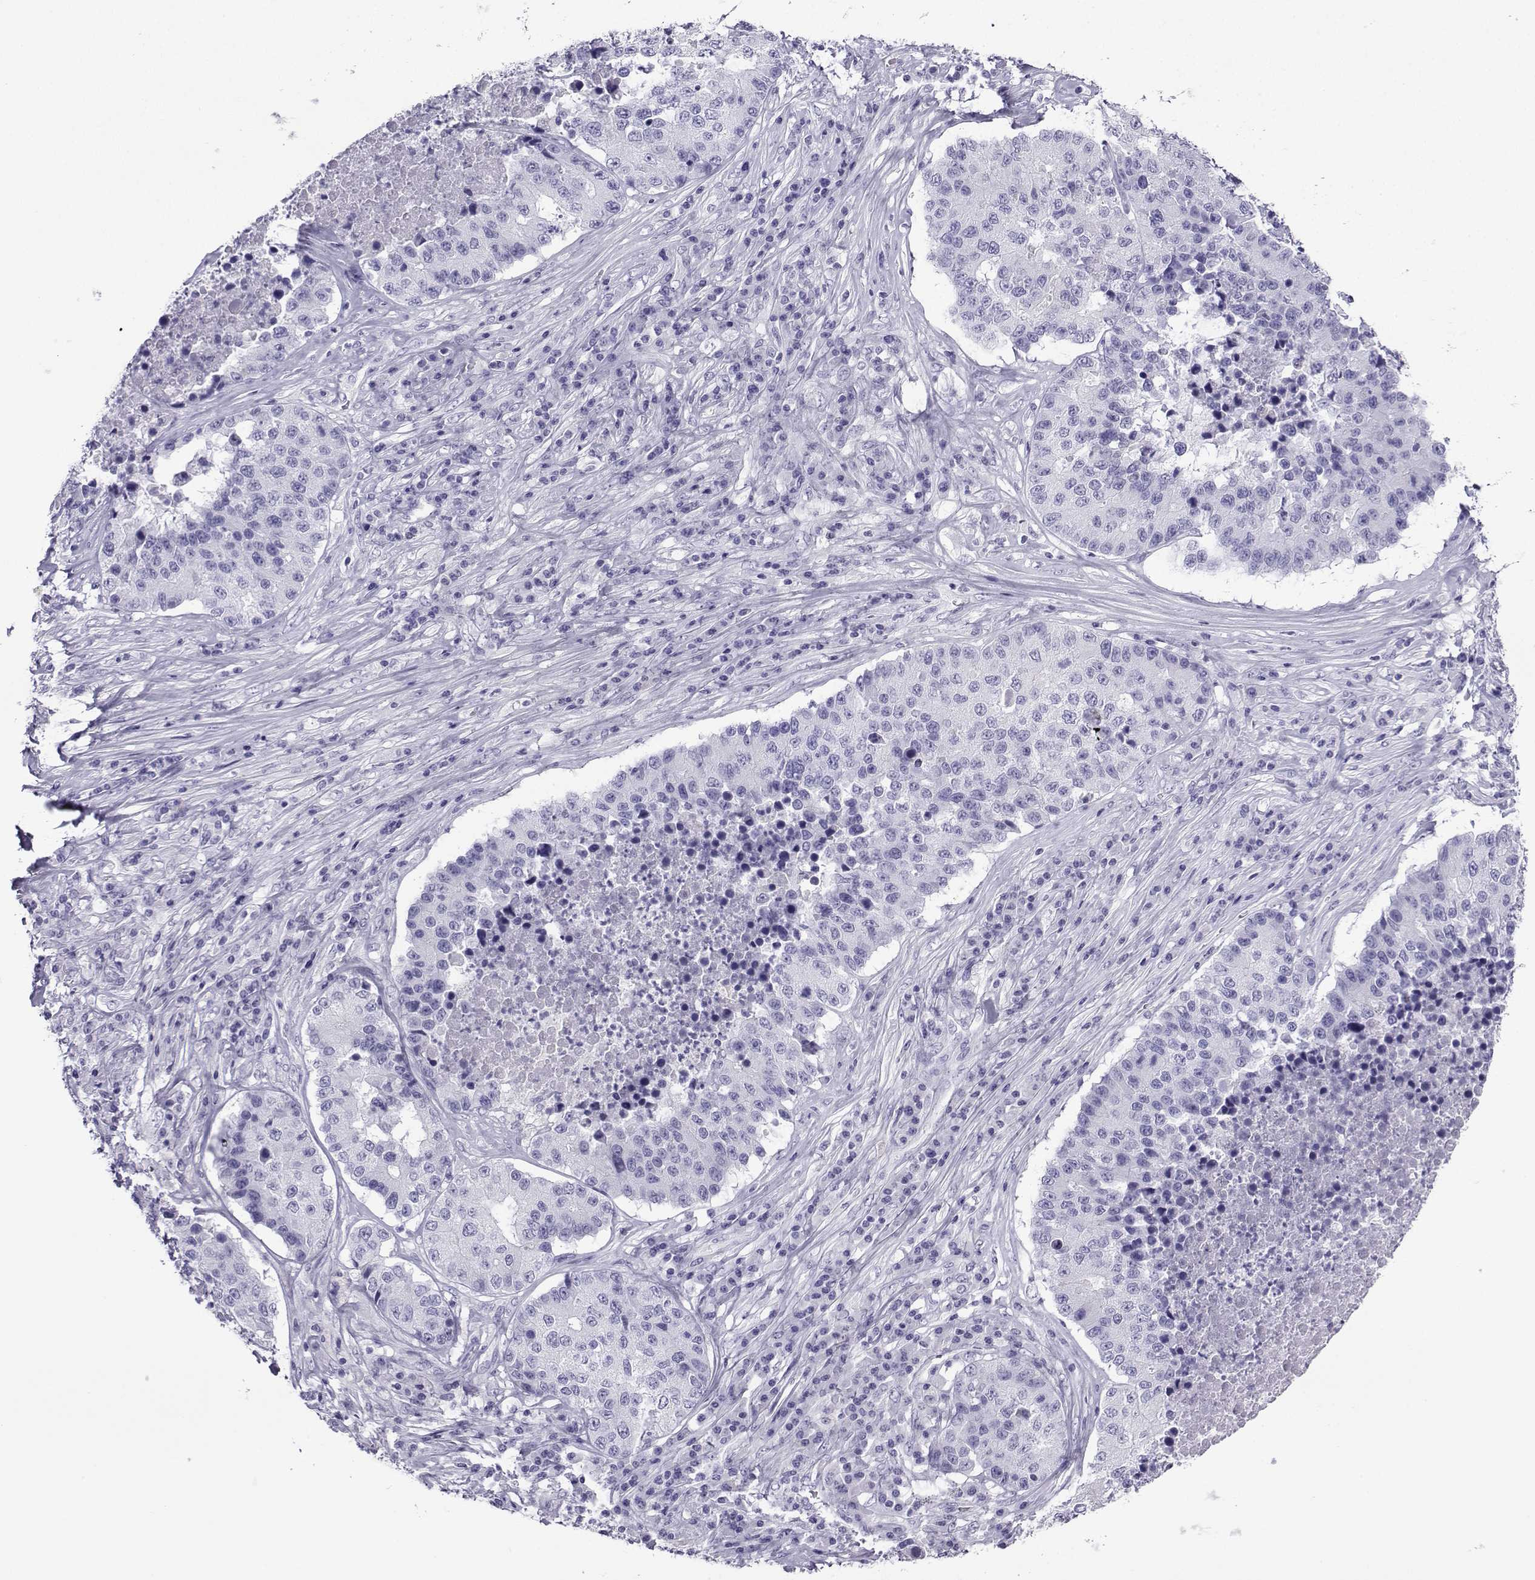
{"staining": {"intensity": "negative", "quantity": "none", "location": "none"}, "tissue": "stomach cancer", "cell_type": "Tumor cells", "image_type": "cancer", "snomed": [{"axis": "morphology", "description": "Adenocarcinoma, NOS"}, {"axis": "topography", "description": "Stomach"}], "caption": "This is an immunohistochemistry image of stomach cancer. There is no staining in tumor cells.", "gene": "CRYBB1", "patient": {"sex": "male", "age": 71}}